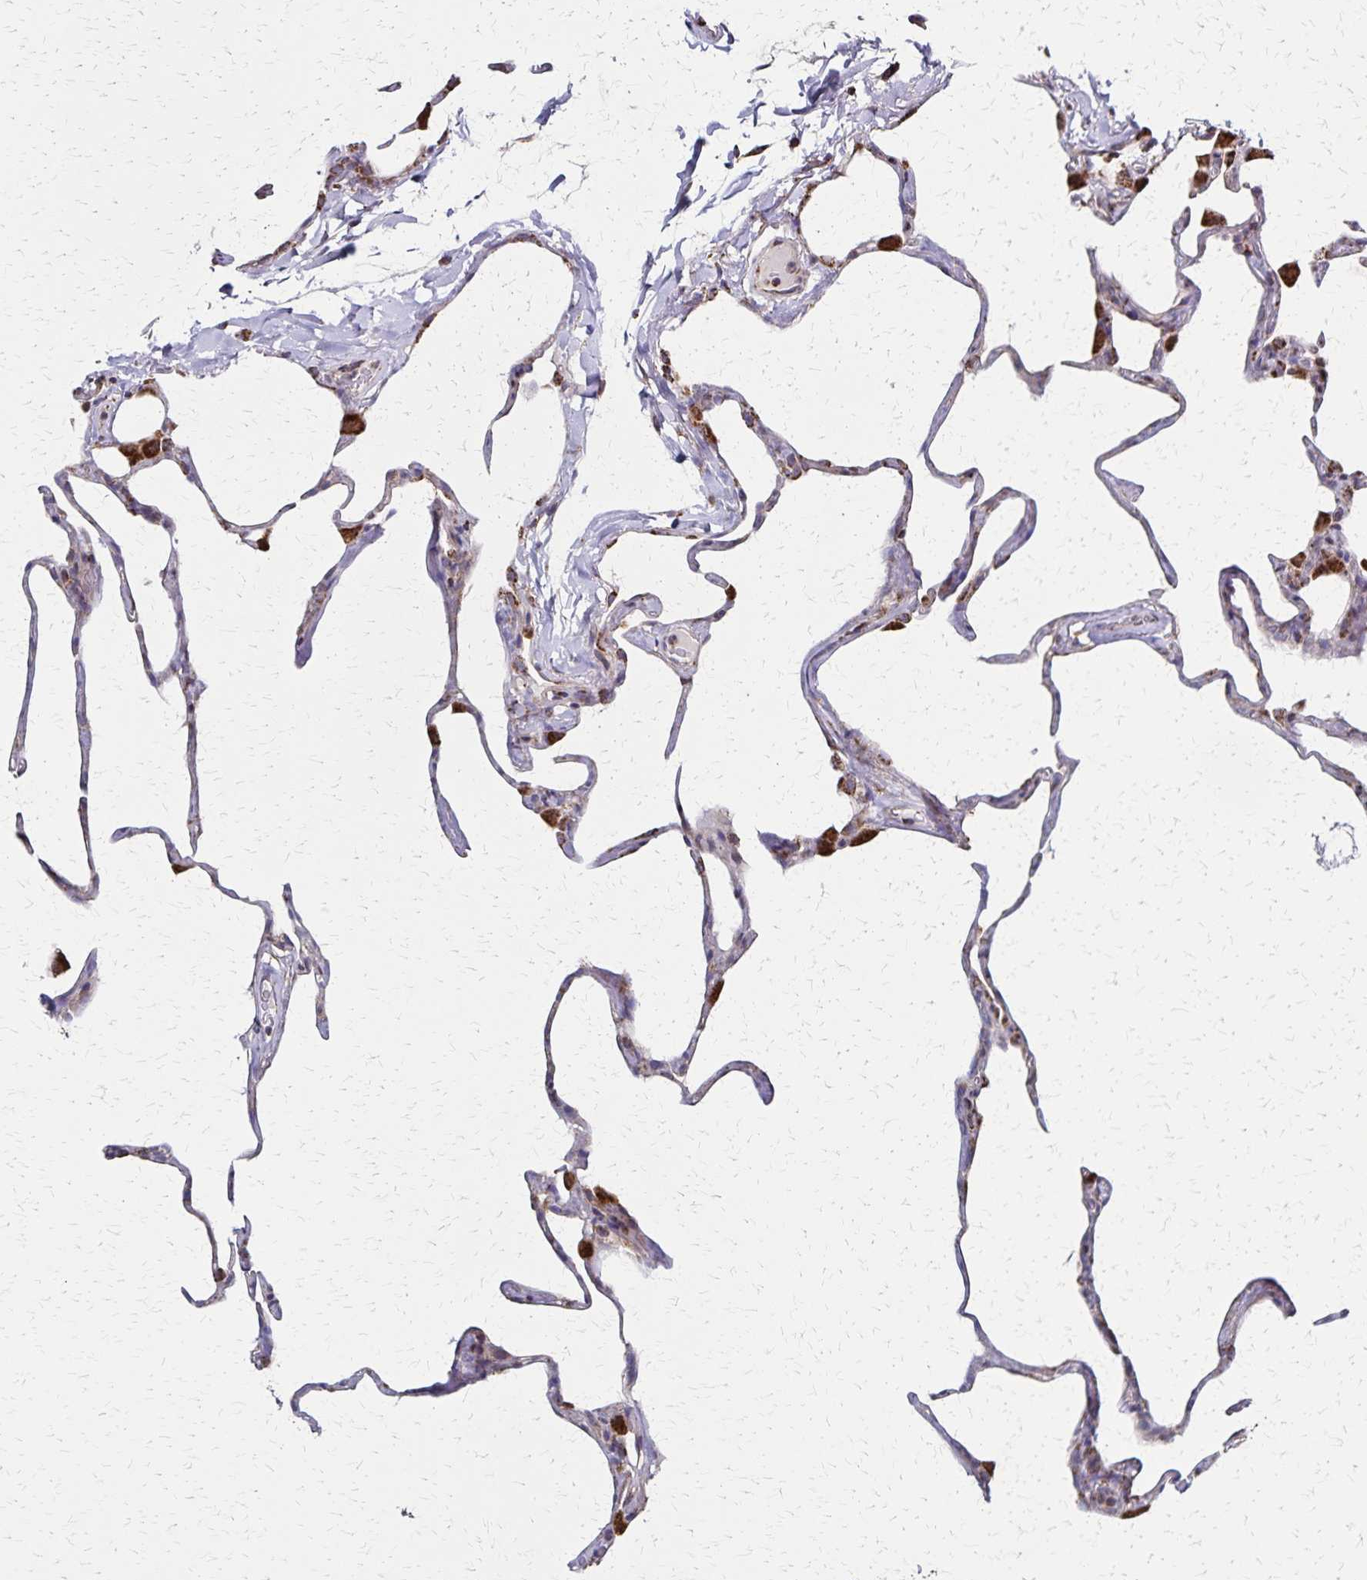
{"staining": {"intensity": "strong", "quantity": "<25%", "location": "cytoplasmic/membranous"}, "tissue": "lung", "cell_type": "Alveolar cells", "image_type": "normal", "snomed": [{"axis": "morphology", "description": "Normal tissue, NOS"}, {"axis": "topography", "description": "Lung"}], "caption": "This histopathology image displays immunohistochemistry (IHC) staining of benign lung, with medium strong cytoplasmic/membranous expression in about <25% of alveolar cells.", "gene": "NFS1", "patient": {"sex": "male", "age": 65}}